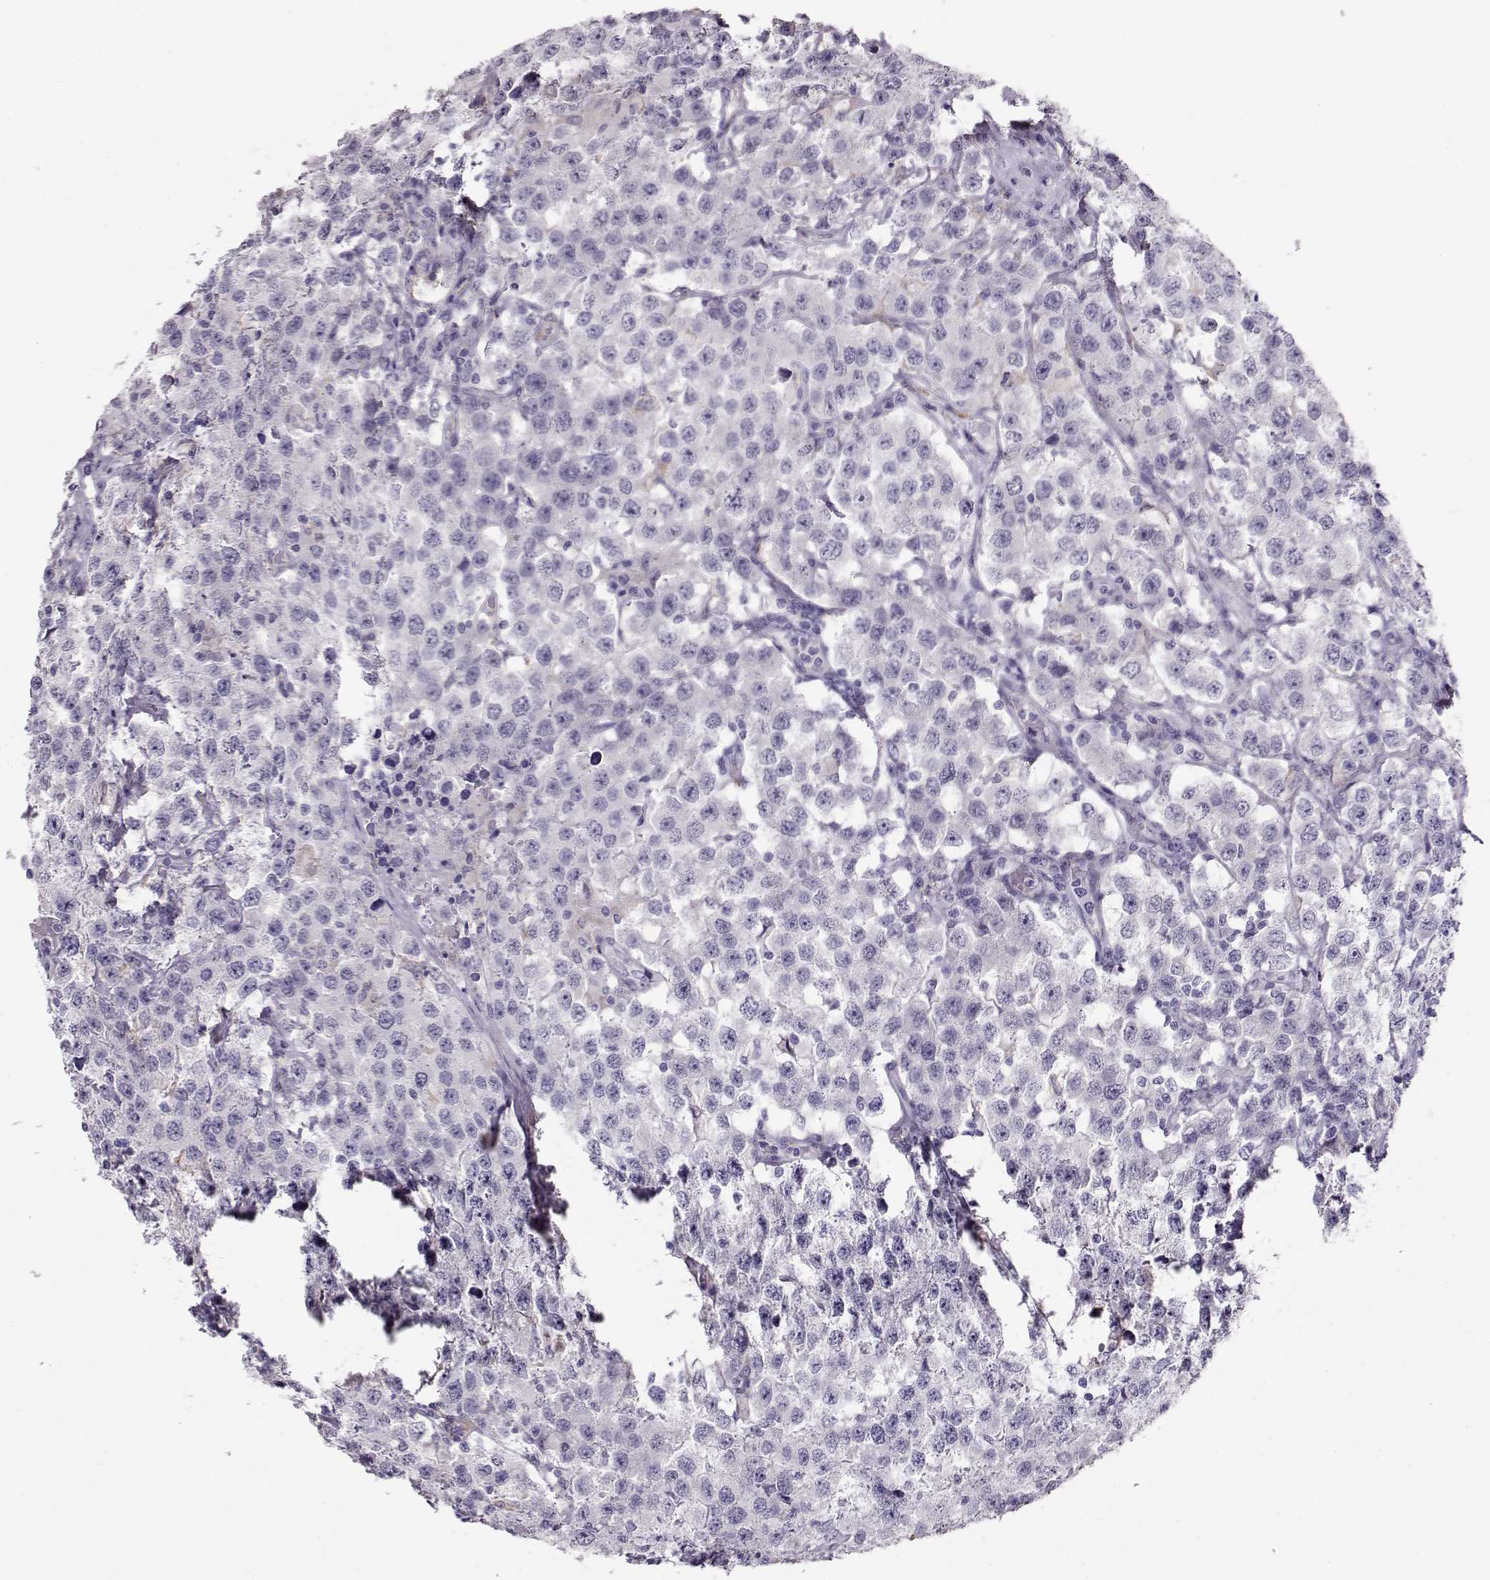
{"staining": {"intensity": "negative", "quantity": "none", "location": "none"}, "tissue": "testis cancer", "cell_type": "Tumor cells", "image_type": "cancer", "snomed": [{"axis": "morphology", "description": "Seminoma, NOS"}, {"axis": "topography", "description": "Testis"}], "caption": "A micrograph of human testis cancer (seminoma) is negative for staining in tumor cells.", "gene": "RBM44", "patient": {"sex": "male", "age": 52}}